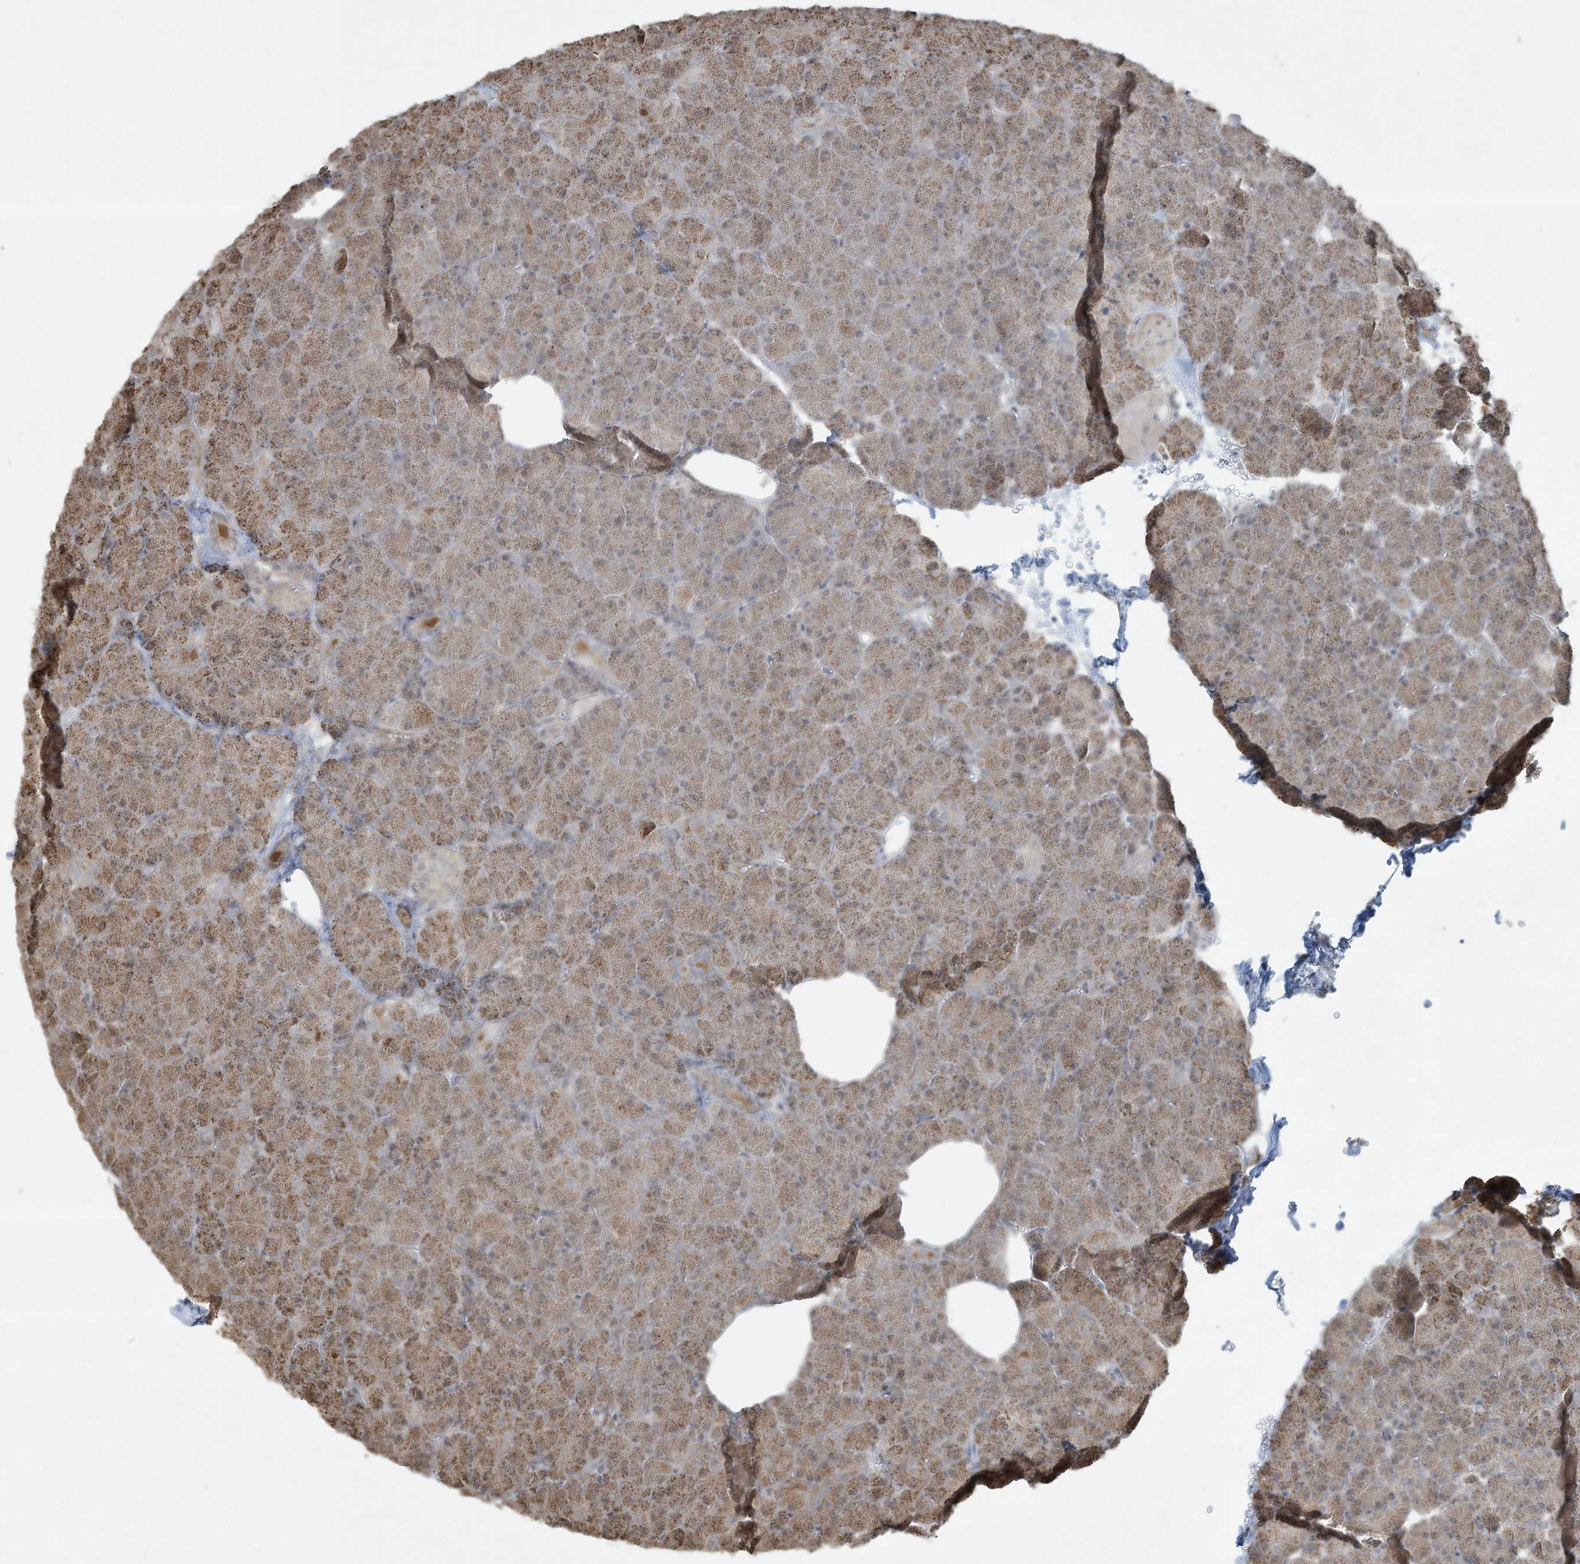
{"staining": {"intensity": "moderate", "quantity": "25%-75%", "location": "cytoplasmic/membranous"}, "tissue": "pancreas", "cell_type": "Exocrine glandular cells", "image_type": "normal", "snomed": [{"axis": "morphology", "description": "Normal tissue, NOS"}, {"axis": "morphology", "description": "Carcinoid, malignant, NOS"}, {"axis": "topography", "description": "Pancreas"}], "caption": "Normal pancreas shows moderate cytoplasmic/membranous expression in about 25%-75% of exocrine glandular cells The protein of interest is stained brown, and the nuclei are stained in blue (DAB IHC with brightfield microscopy, high magnification)..", "gene": "ZNF263", "patient": {"sex": "female", "age": 35}}